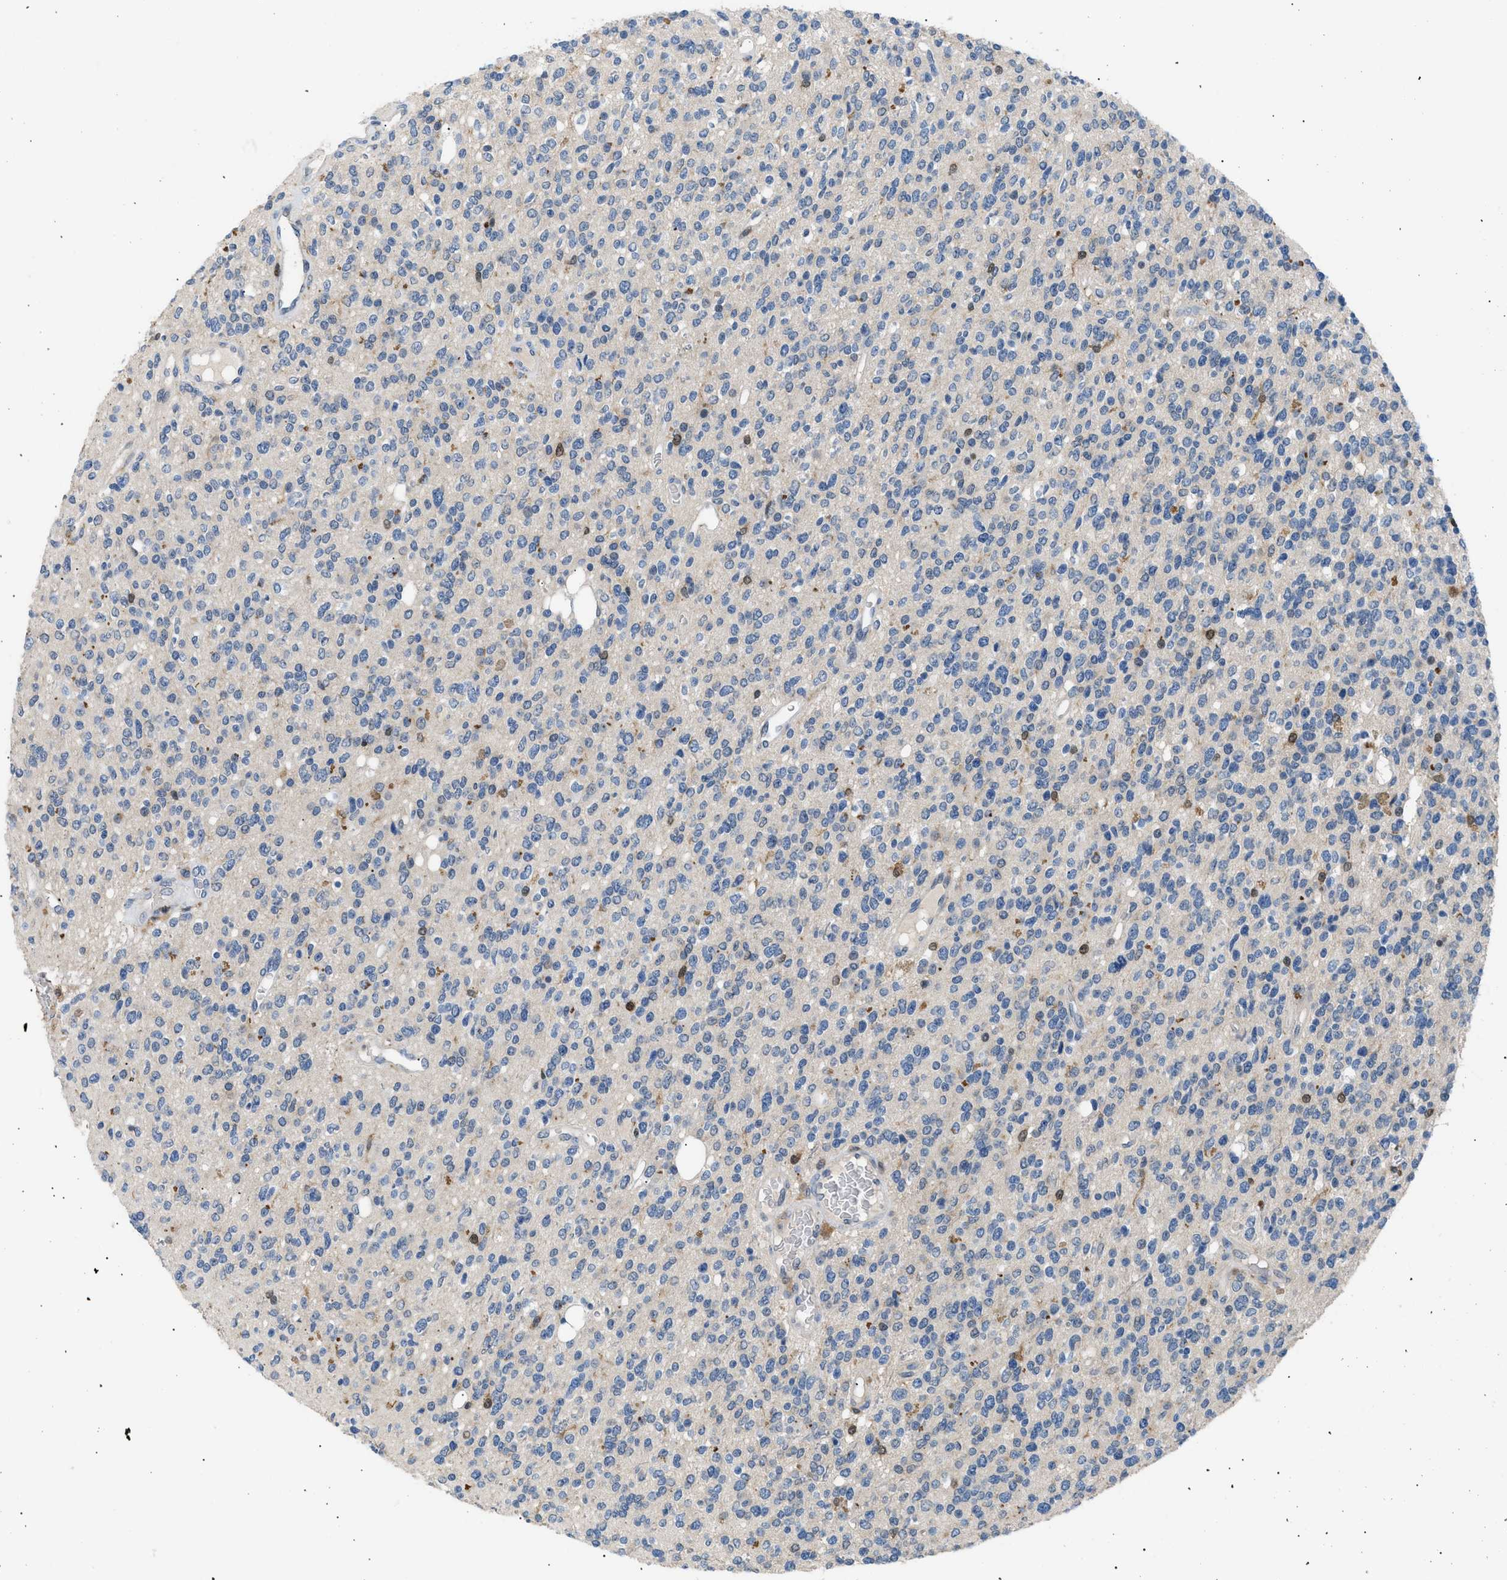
{"staining": {"intensity": "negative", "quantity": "none", "location": "none"}, "tissue": "glioma", "cell_type": "Tumor cells", "image_type": "cancer", "snomed": [{"axis": "morphology", "description": "Glioma, malignant, High grade"}, {"axis": "topography", "description": "Brain"}], "caption": "The immunohistochemistry (IHC) histopathology image has no significant positivity in tumor cells of glioma tissue.", "gene": "AKR1A1", "patient": {"sex": "male", "age": 34}}